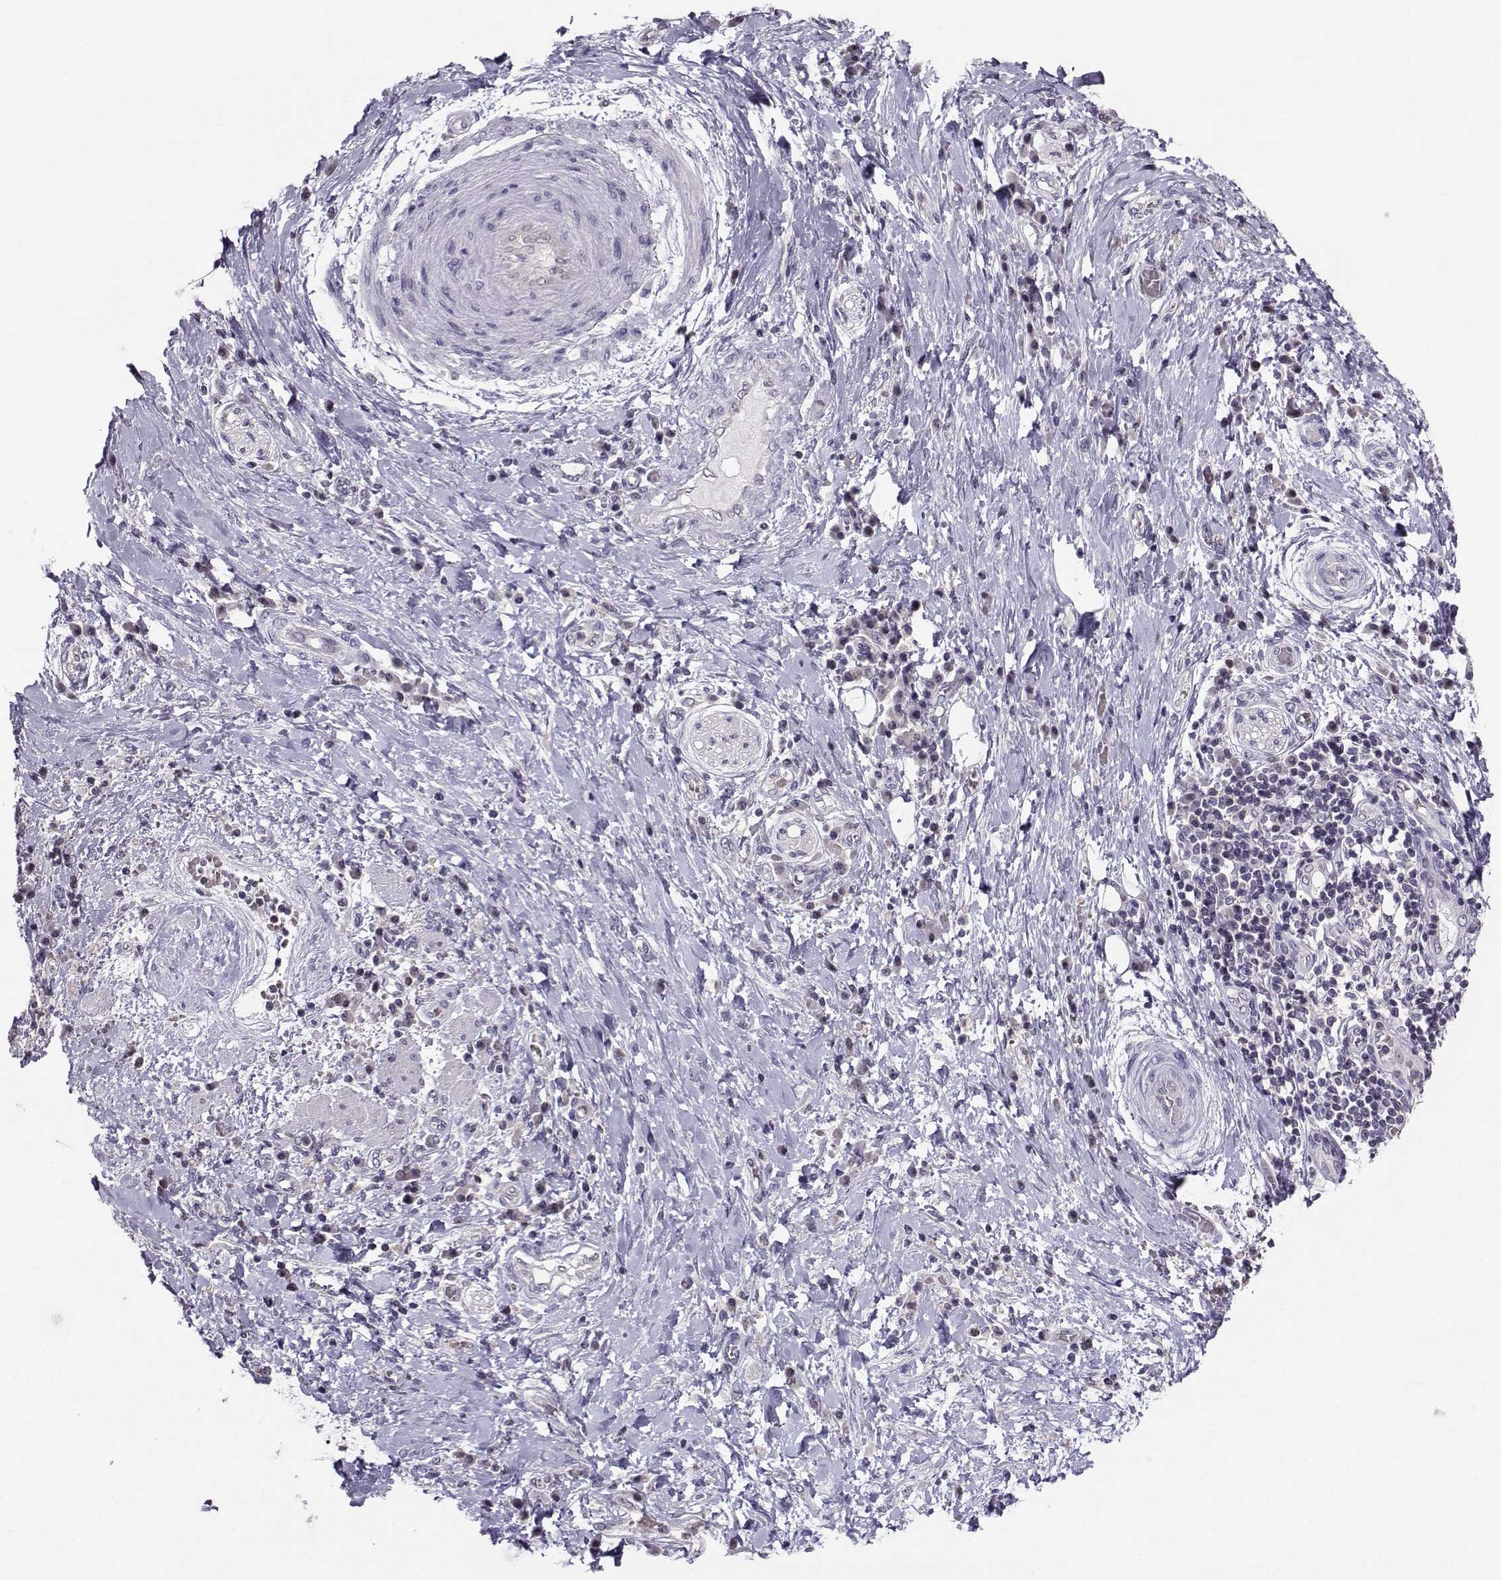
{"staining": {"intensity": "negative", "quantity": "none", "location": "none"}, "tissue": "liver cancer", "cell_type": "Tumor cells", "image_type": "cancer", "snomed": [{"axis": "morphology", "description": "Cholangiocarcinoma"}, {"axis": "topography", "description": "Liver"}], "caption": "The image exhibits no significant positivity in tumor cells of cholangiocarcinoma (liver).", "gene": "PGK1", "patient": {"sex": "female", "age": 73}}